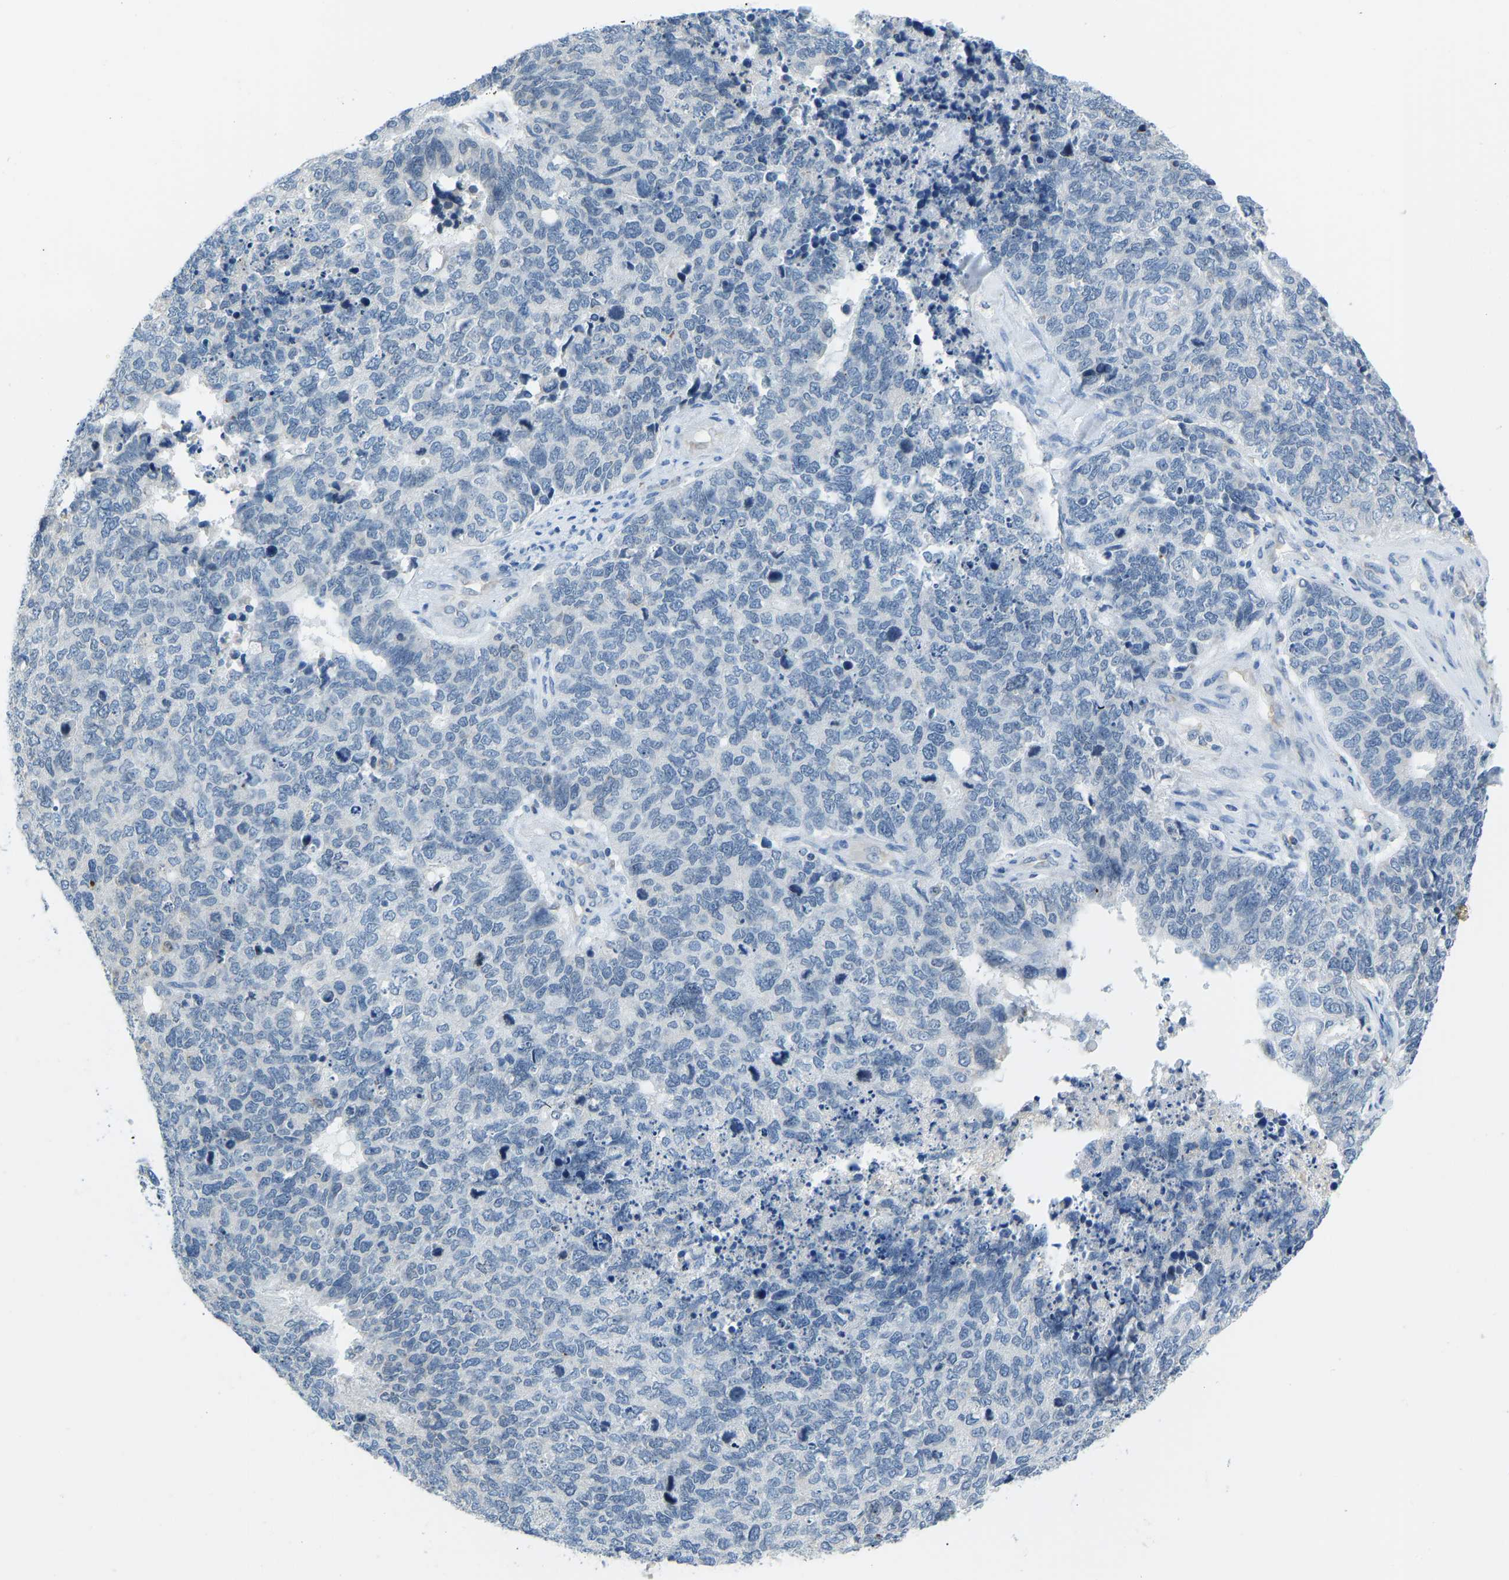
{"staining": {"intensity": "negative", "quantity": "none", "location": "none"}, "tissue": "cervical cancer", "cell_type": "Tumor cells", "image_type": "cancer", "snomed": [{"axis": "morphology", "description": "Squamous cell carcinoma, NOS"}, {"axis": "topography", "description": "Cervix"}], "caption": "Tumor cells are negative for brown protein staining in cervical cancer.", "gene": "VRK1", "patient": {"sex": "female", "age": 63}}